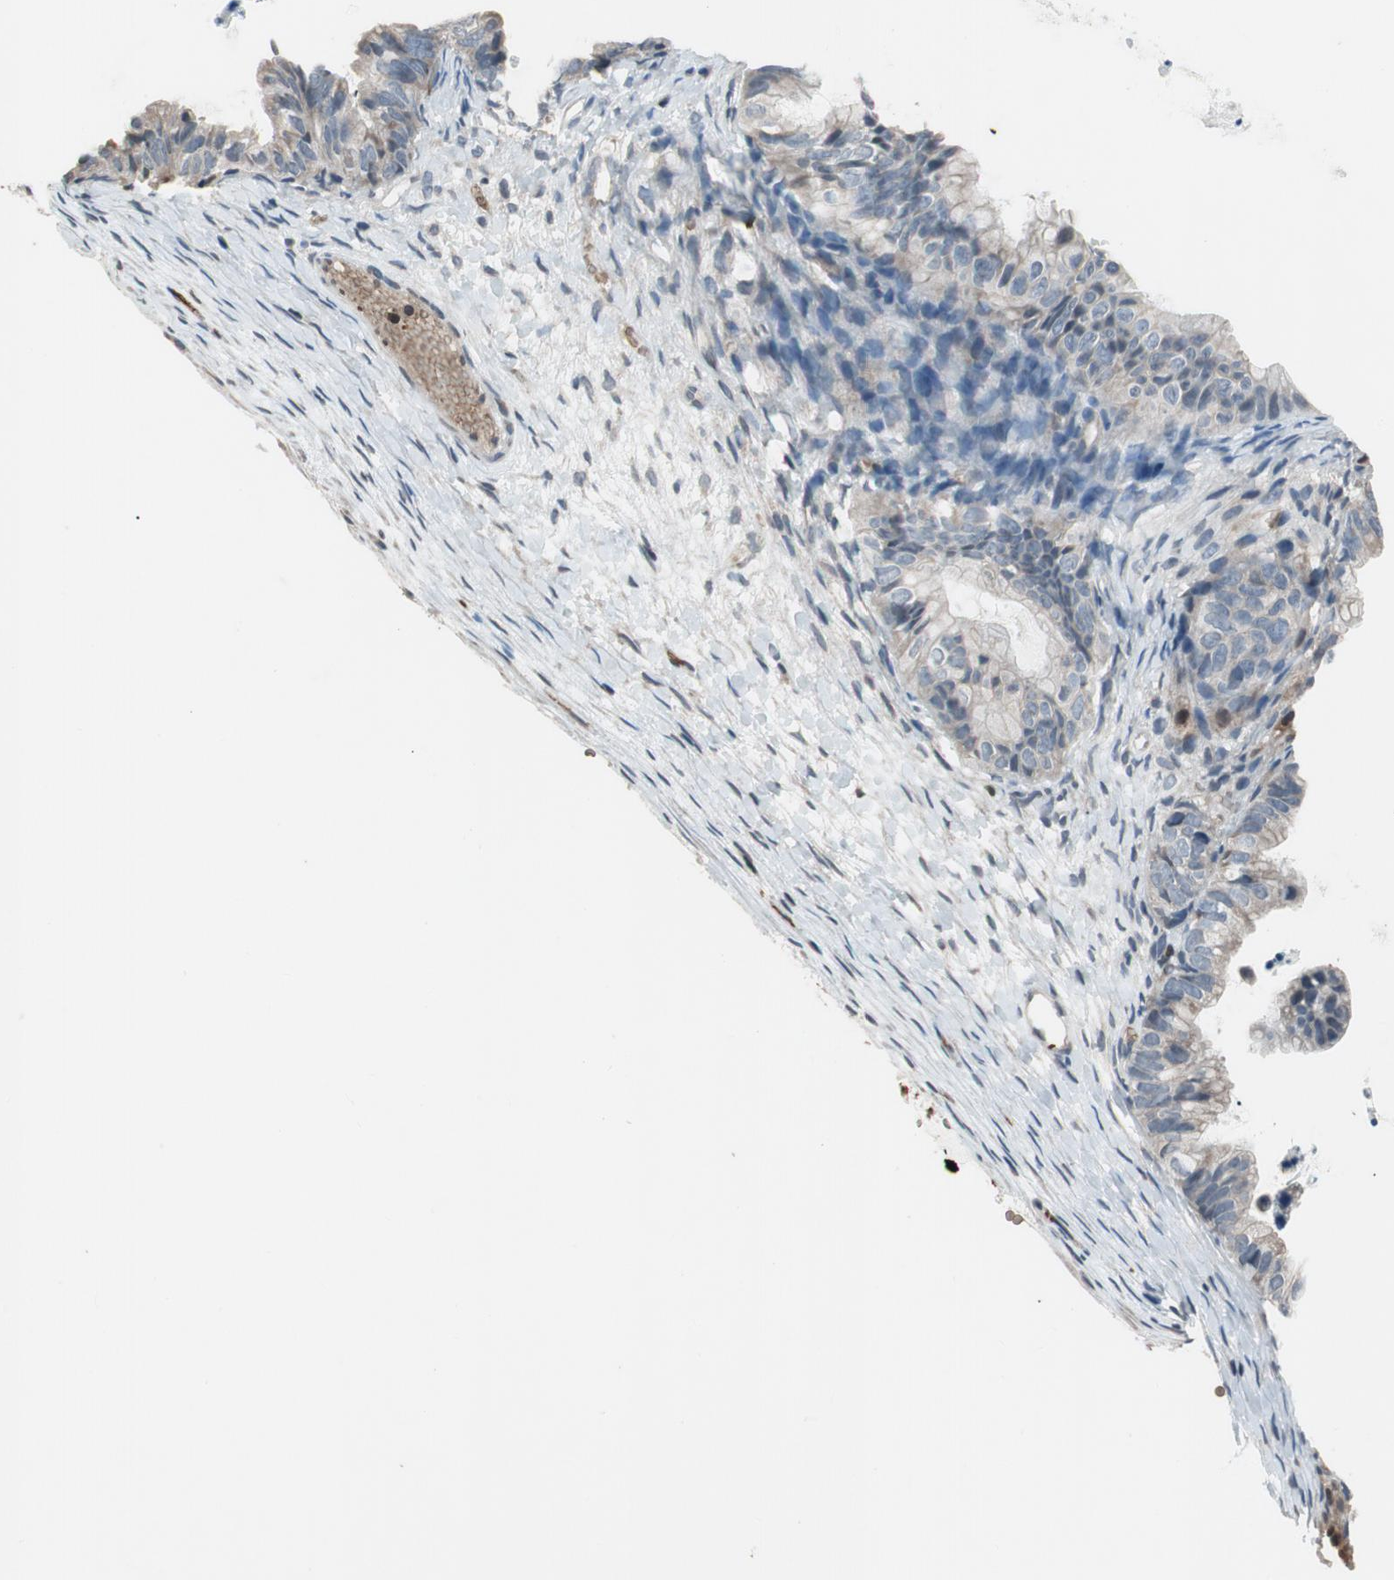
{"staining": {"intensity": "weak", "quantity": "<25%", "location": "cytoplasmic/membranous"}, "tissue": "ovarian cancer", "cell_type": "Tumor cells", "image_type": "cancer", "snomed": [{"axis": "morphology", "description": "Cystadenocarcinoma, mucinous, NOS"}, {"axis": "topography", "description": "Ovary"}], "caption": "DAB immunohistochemical staining of human ovarian mucinous cystadenocarcinoma shows no significant staining in tumor cells.", "gene": "GYPC", "patient": {"sex": "female", "age": 36}}